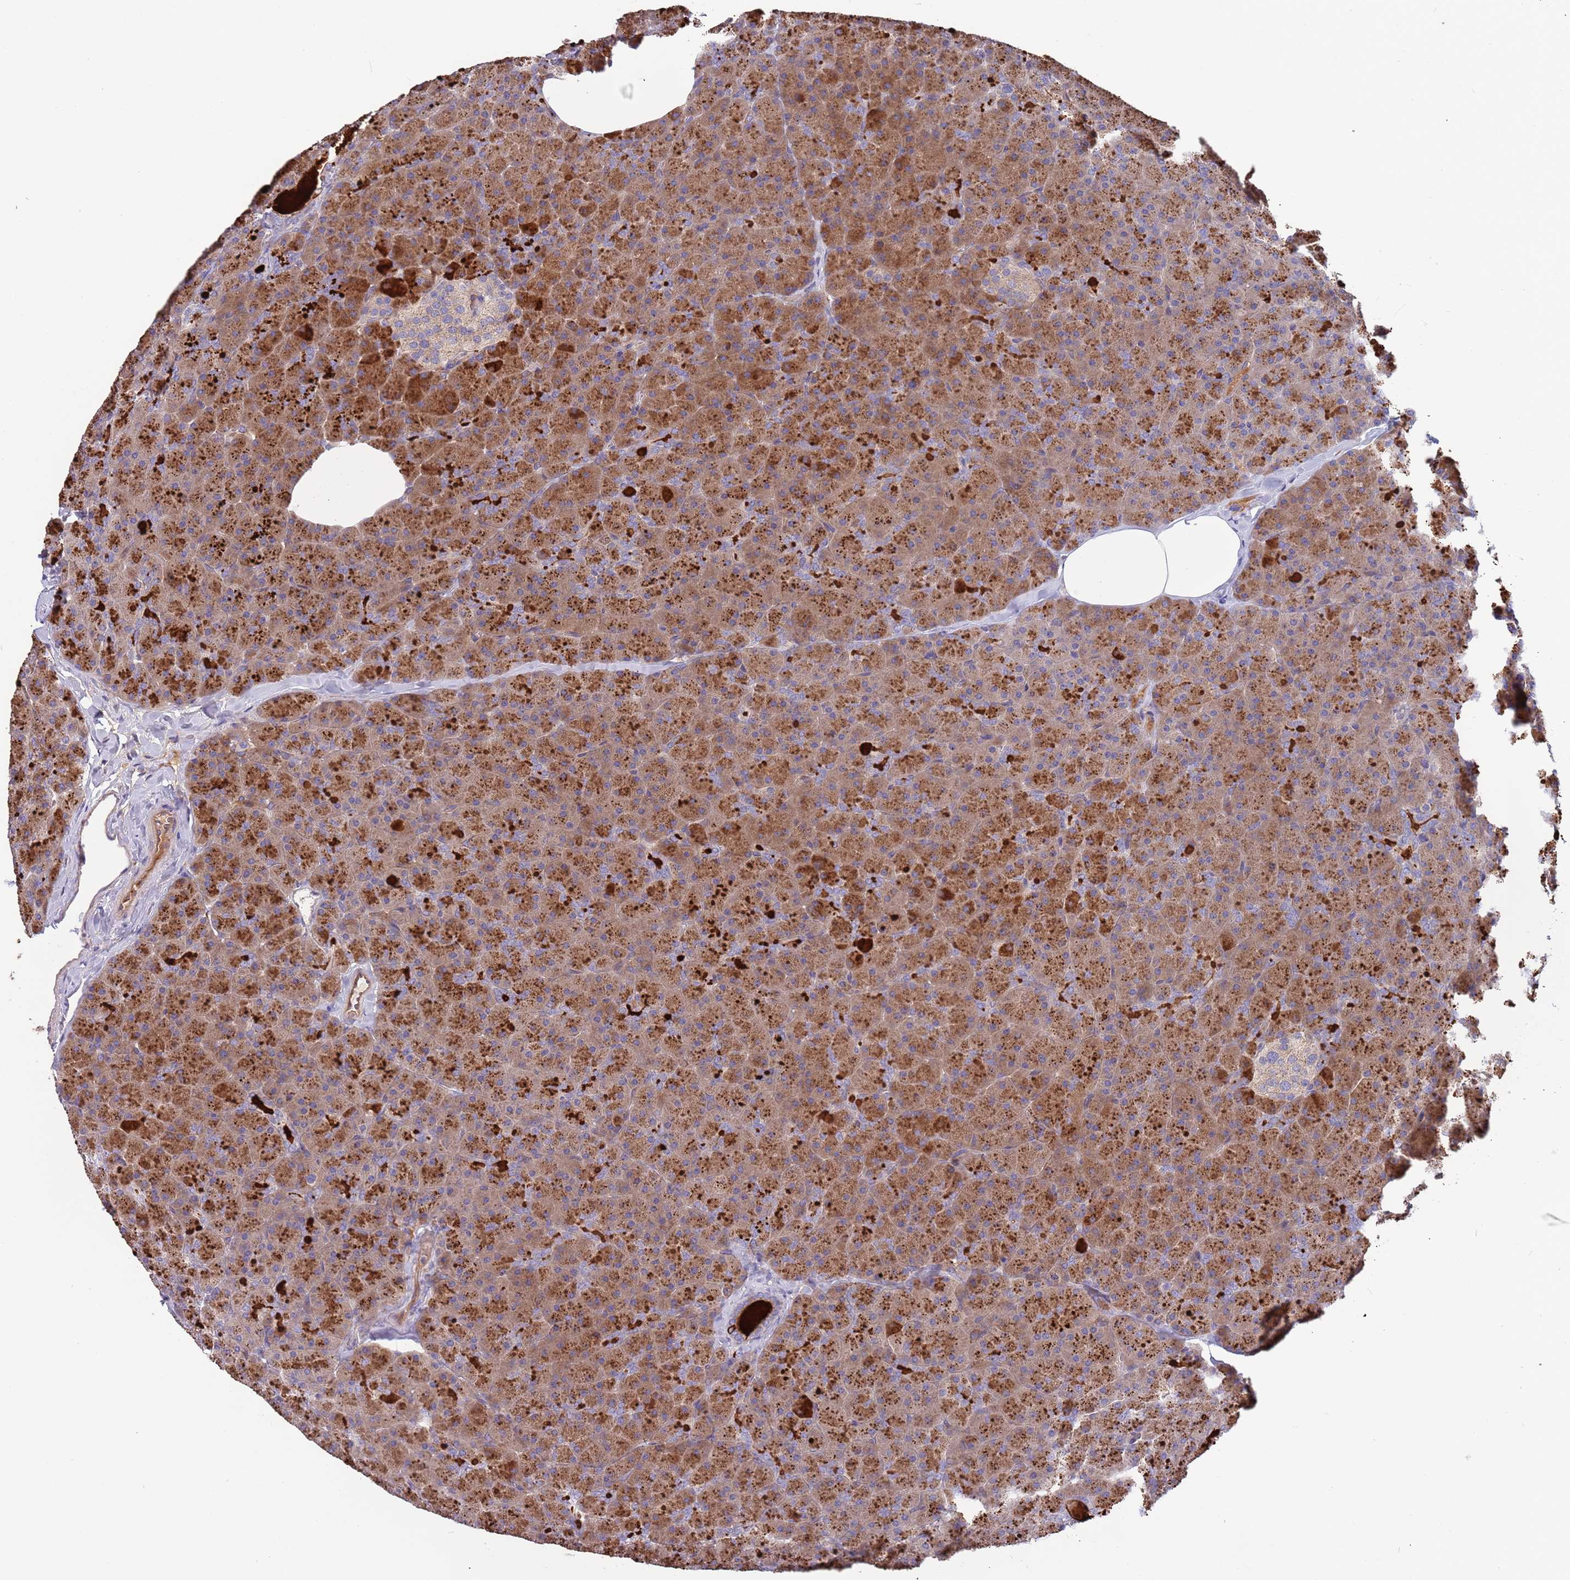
{"staining": {"intensity": "strong", "quantity": ">75%", "location": "cytoplasmic/membranous"}, "tissue": "pancreas", "cell_type": "Exocrine glandular cells", "image_type": "normal", "snomed": [{"axis": "morphology", "description": "Normal tissue, NOS"}, {"axis": "topography", "description": "Pancreas"}], "caption": "DAB immunohistochemical staining of normal pancreas displays strong cytoplasmic/membranous protein staining in approximately >75% of exocrine glandular cells.", "gene": "ARMCX6", "patient": {"sex": "male", "age": 36}}